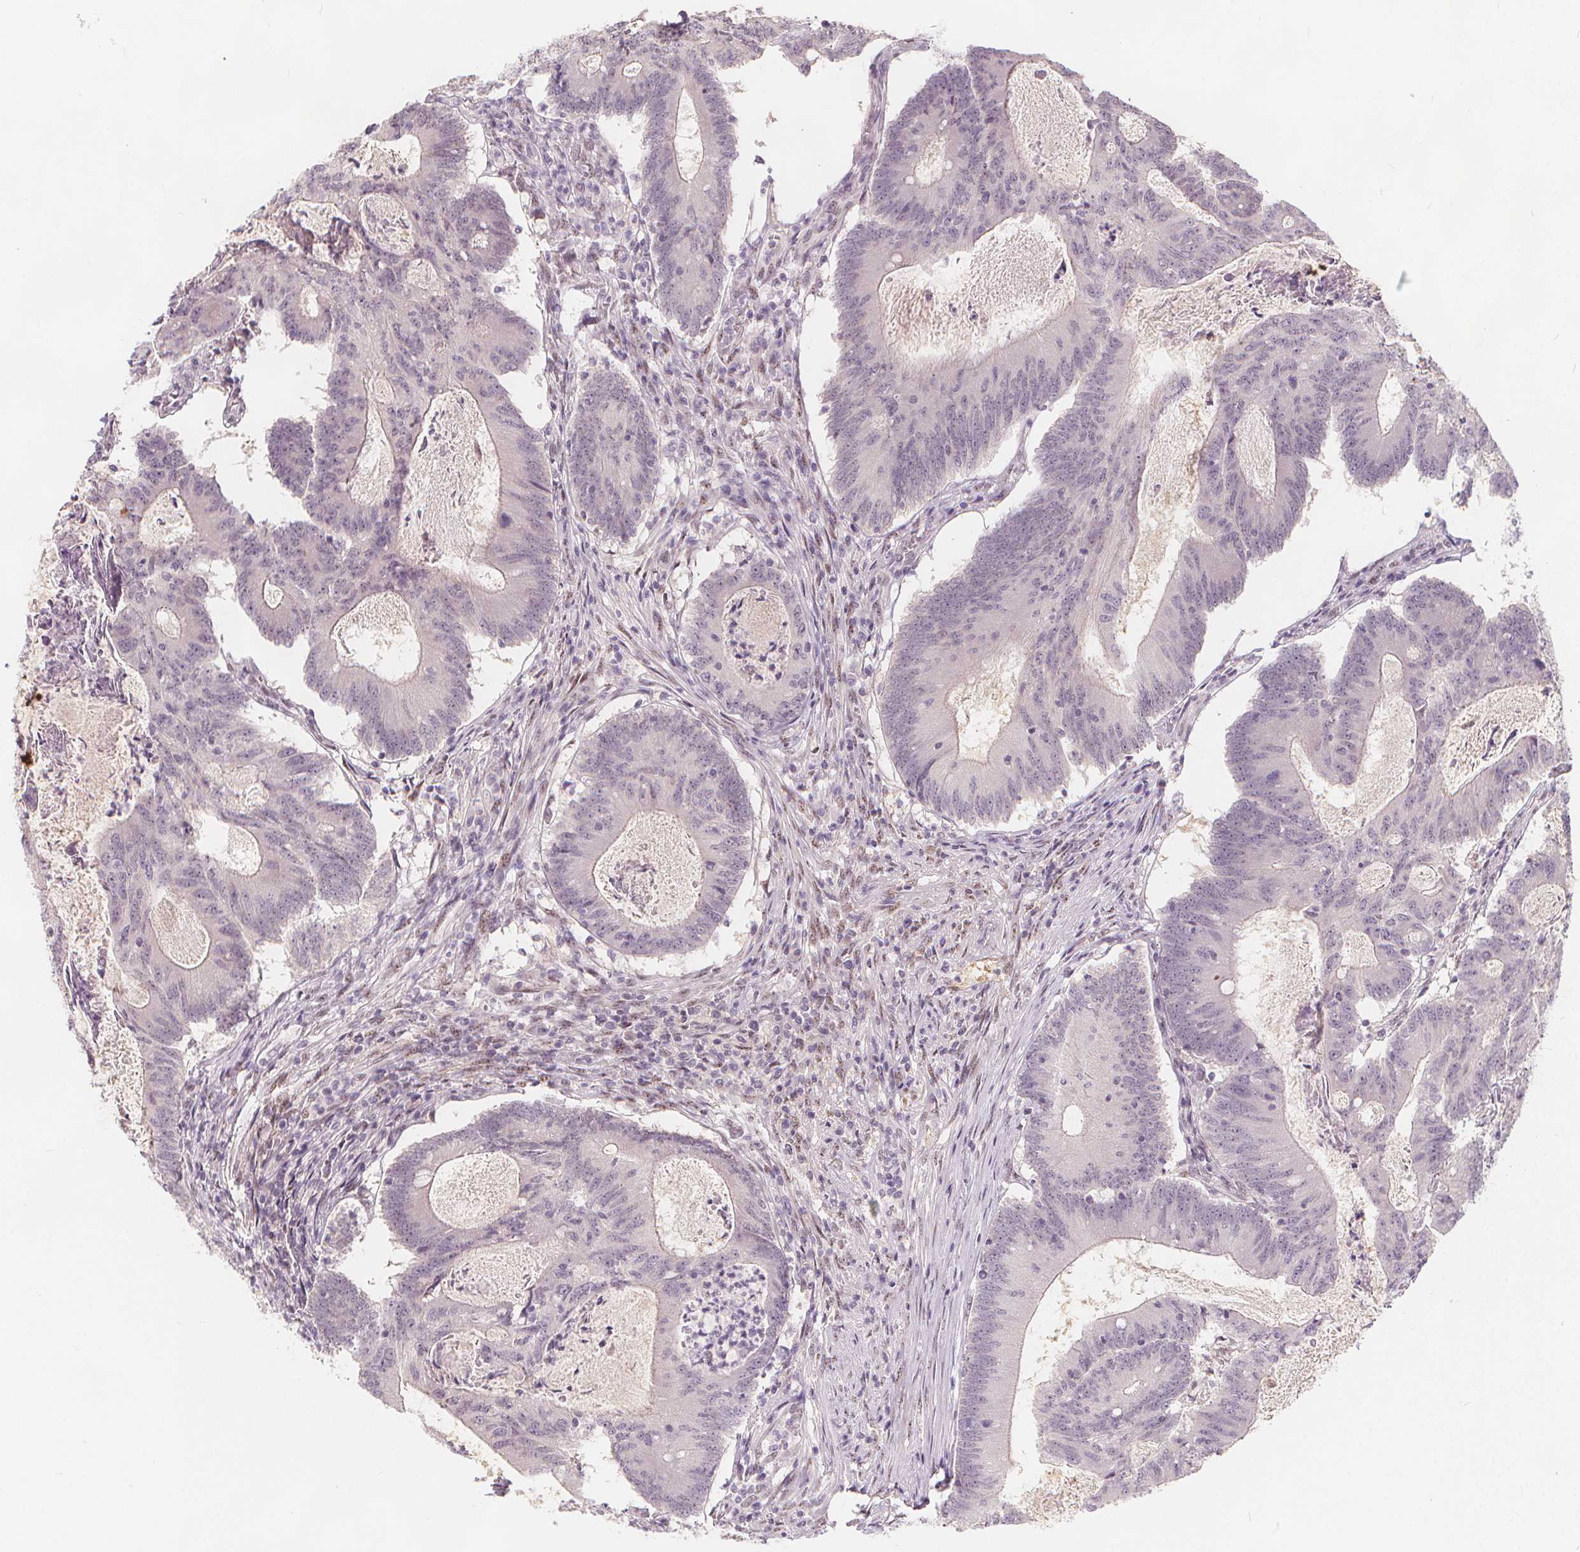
{"staining": {"intensity": "negative", "quantity": "none", "location": "none"}, "tissue": "colorectal cancer", "cell_type": "Tumor cells", "image_type": "cancer", "snomed": [{"axis": "morphology", "description": "Adenocarcinoma, NOS"}, {"axis": "topography", "description": "Colon"}], "caption": "Histopathology image shows no protein expression in tumor cells of colorectal cancer (adenocarcinoma) tissue.", "gene": "DRC3", "patient": {"sex": "female", "age": 70}}